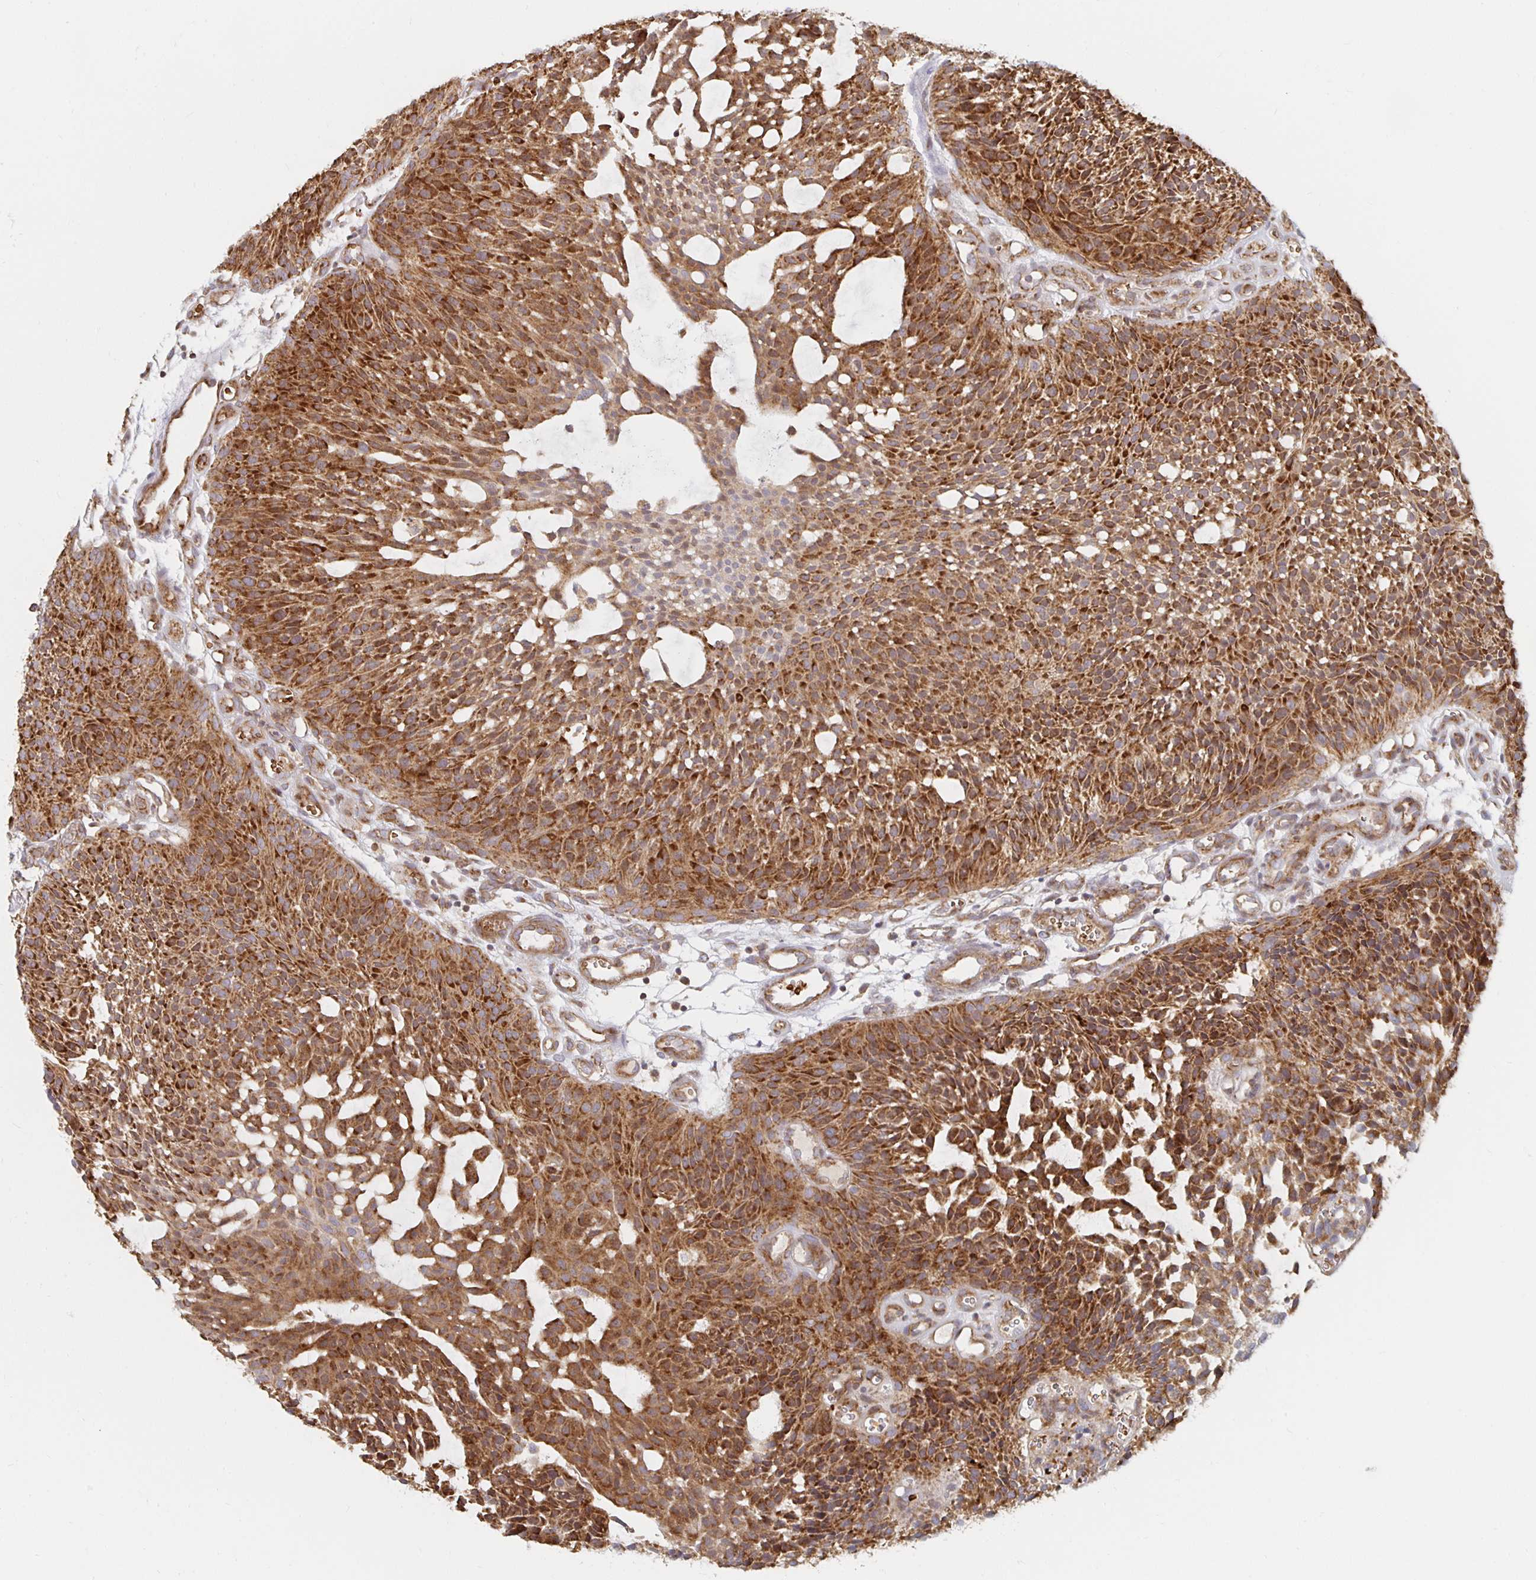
{"staining": {"intensity": "strong", "quantity": ">75%", "location": "cytoplasmic/membranous"}, "tissue": "urothelial cancer", "cell_type": "Tumor cells", "image_type": "cancer", "snomed": [{"axis": "morphology", "description": "Urothelial carcinoma, NOS"}, {"axis": "topography", "description": "Urinary bladder"}], "caption": "Immunohistochemistry of human transitional cell carcinoma displays high levels of strong cytoplasmic/membranous staining in approximately >75% of tumor cells. The staining was performed using DAB (3,3'-diaminobenzidine), with brown indicating positive protein expression. Nuclei are stained blue with hematoxylin.", "gene": "MRPL28", "patient": {"sex": "male", "age": 84}}